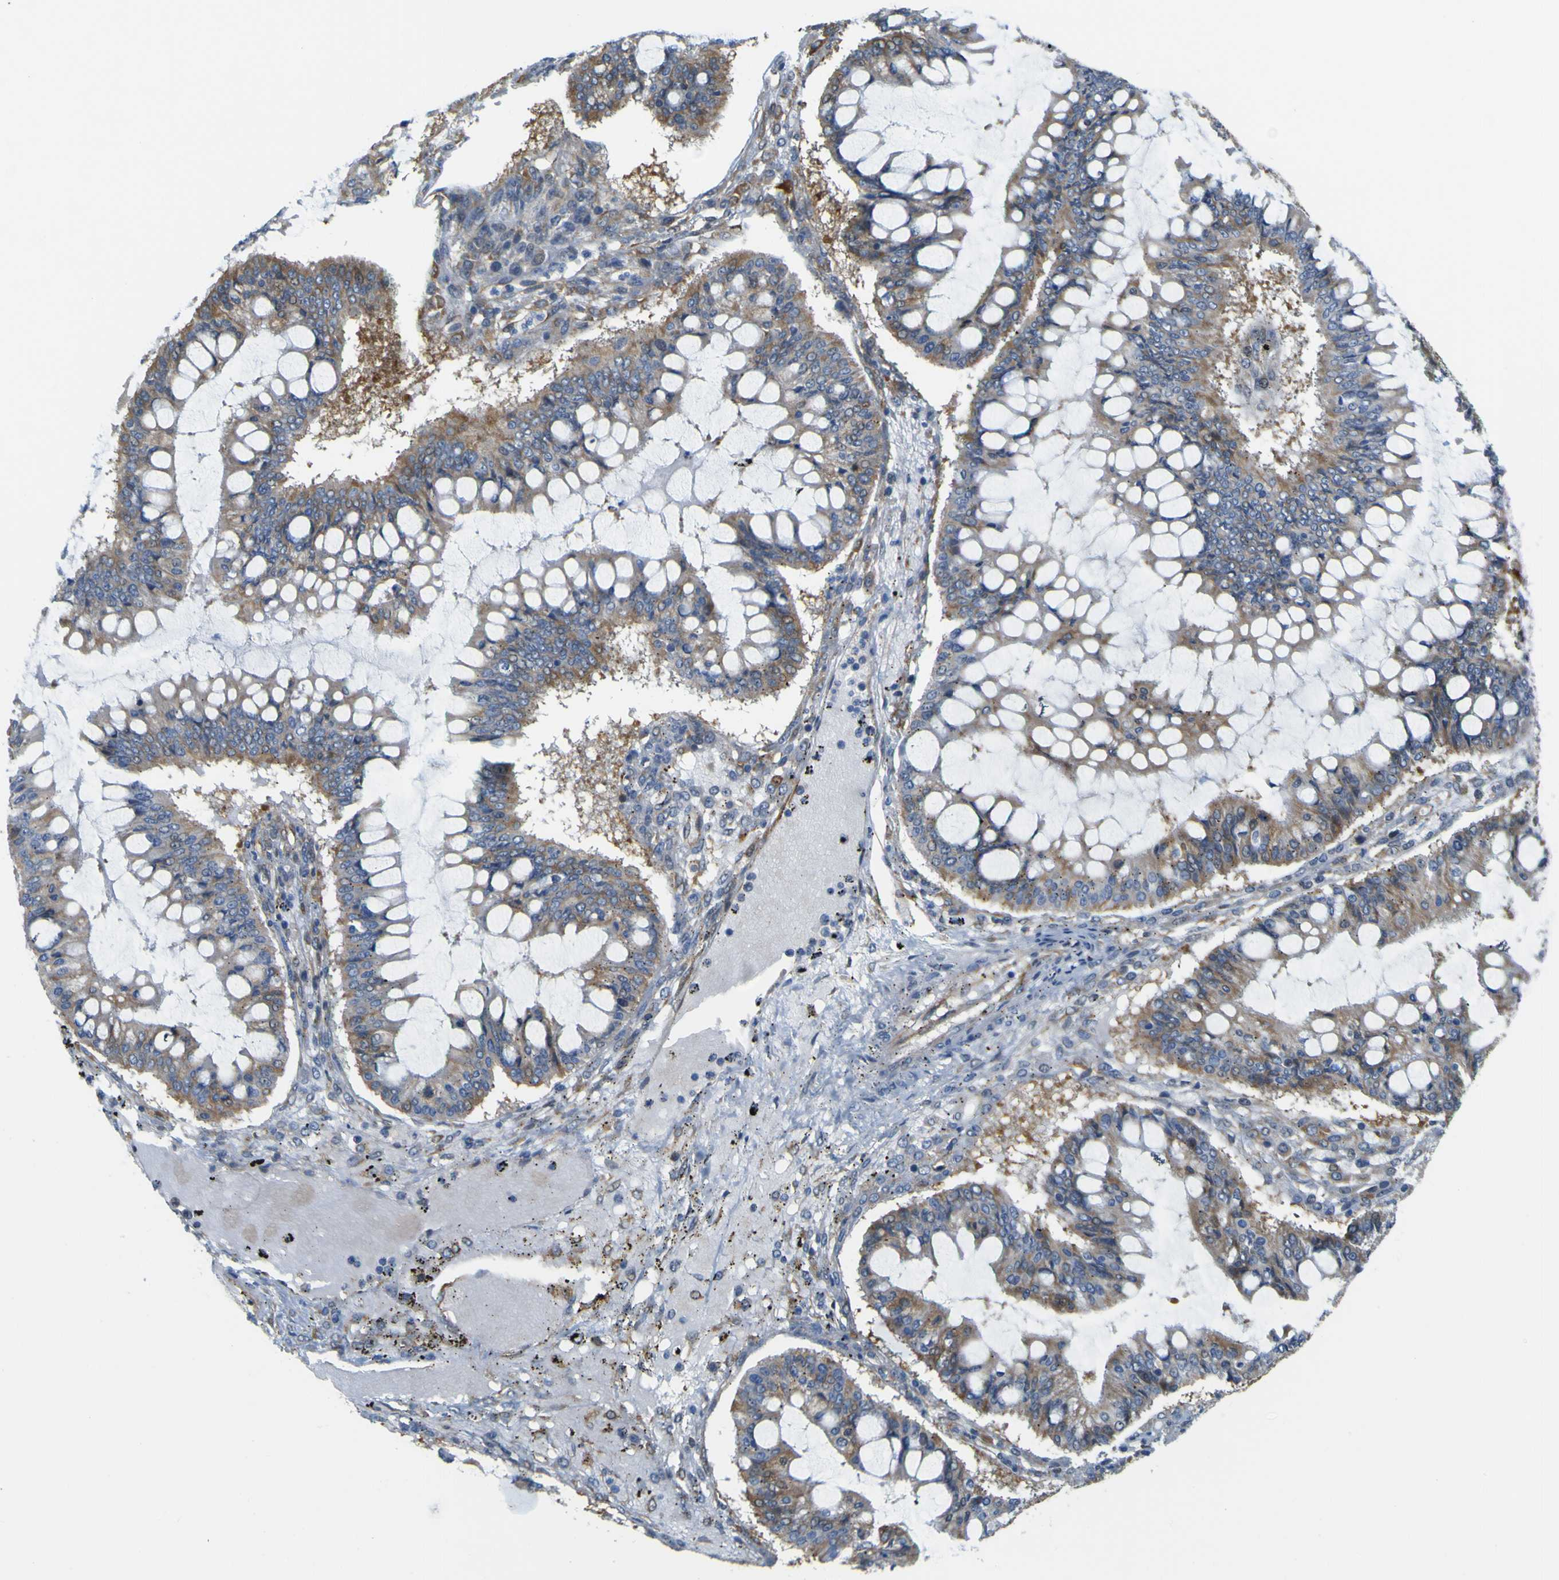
{"staining": {"intensity": "moderate", "quantity": ">75%", "location": "cytoplasmic/membranous"}, "tissue": "ovarian cancer", "cell_type": "Tumor cells", "image_type": "cancer", "snomed": [{"axis": "morphology", "description": "Cystadenocarcinoma, mucinous, NOS"}, {"axis": "topography", "description": "Ovary"}], "caption": "The immunohistochemical stain highlights moderate cytoplasmic/membranous expression in tumor cells of ovarian cancer tissue.", "gene": "JPH1", "patient": {"sex": "female", "age": 73}}